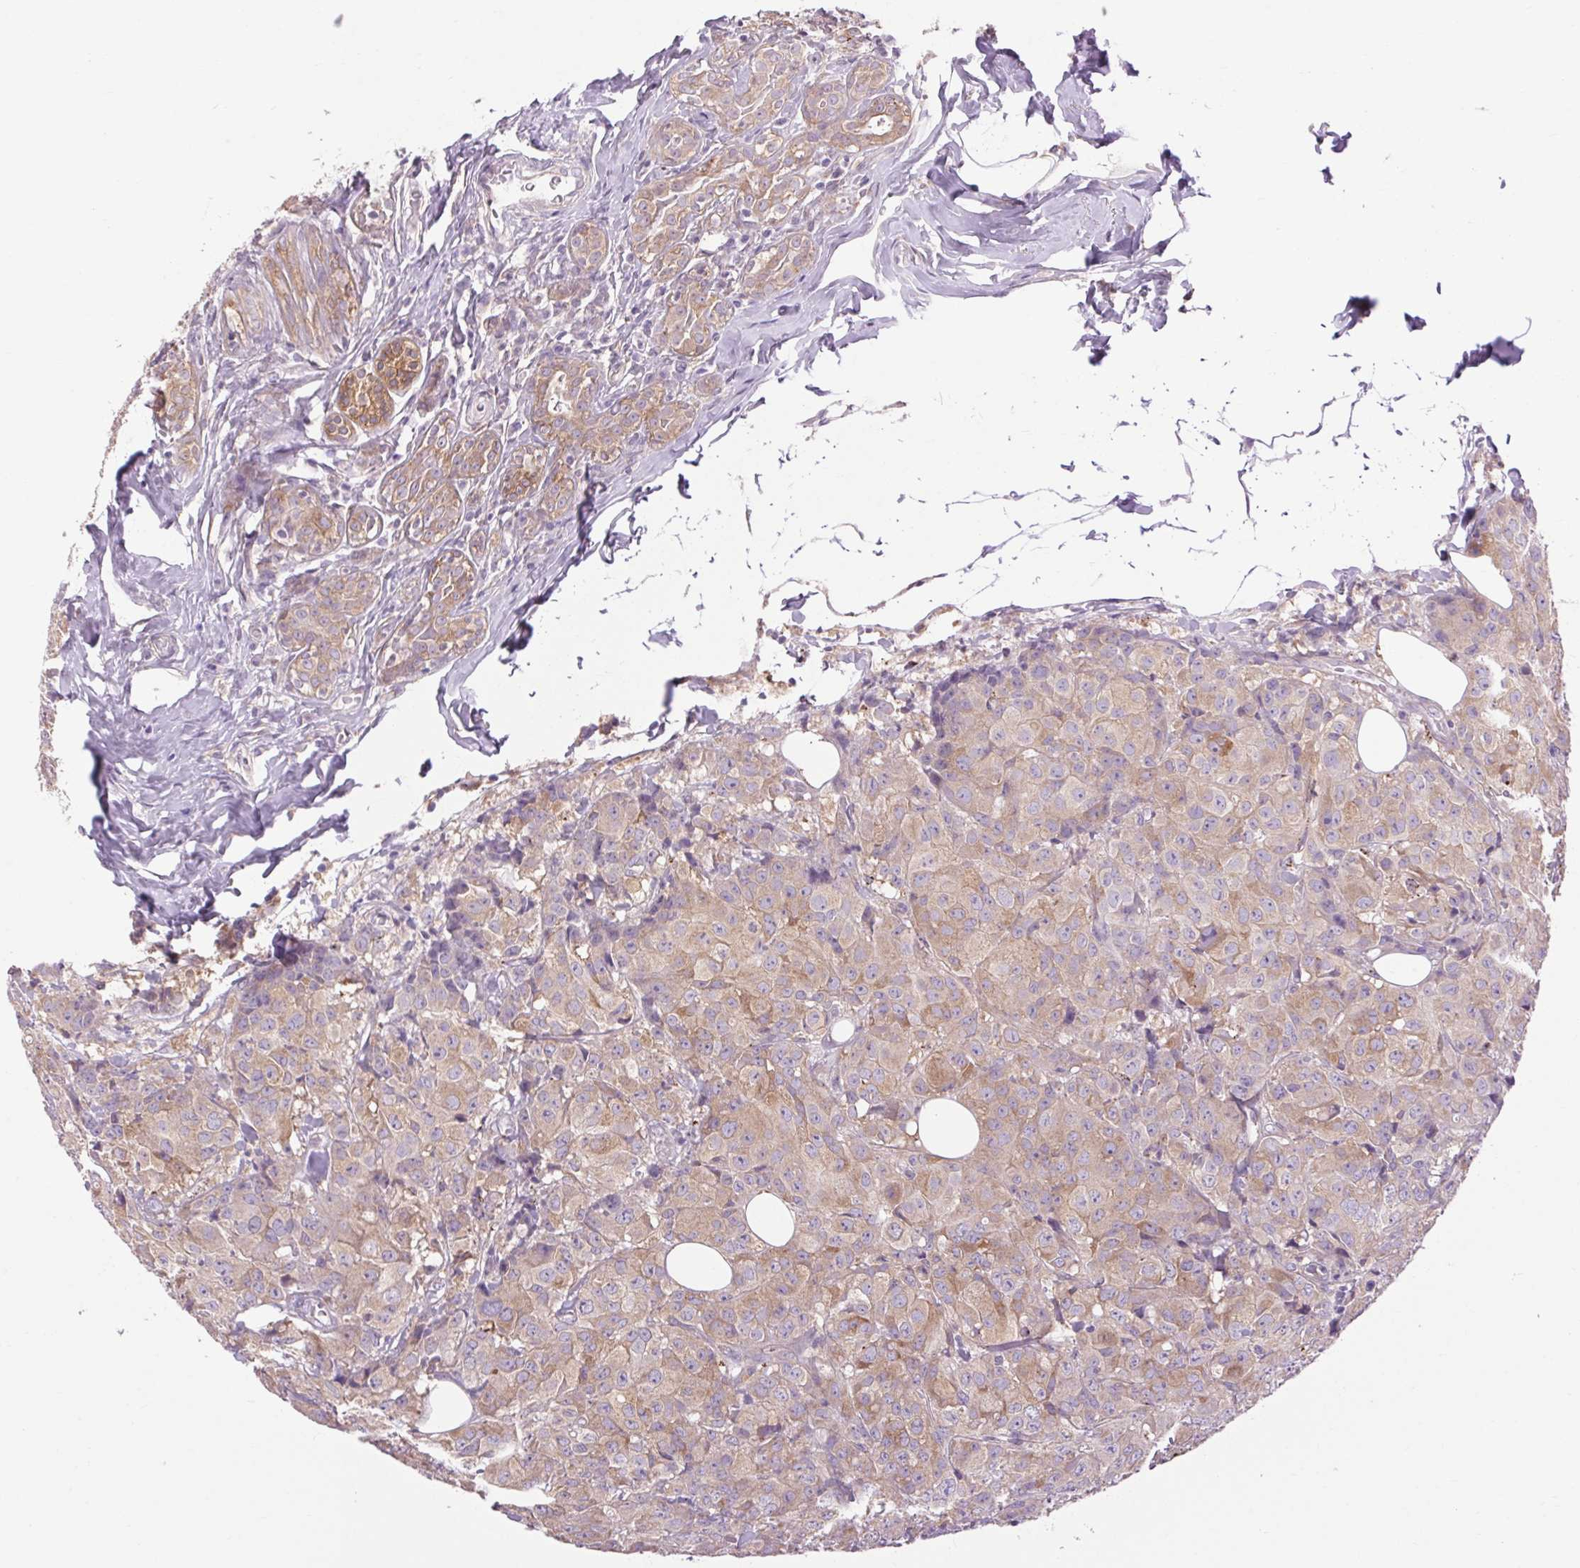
{"staining": {"intensity": "weak", "quantity": "25%-75%", "location": "cytoplasmic/membranous"}, "tissue": "breast cancer", "cell_type": "Tumor cells", "image_type": "cancer", "snomed": [{"axis": "morphology", "description": "Duct carcinoma"}, {"axis": "topography", "description": "Breast"}], "caption": "Weak cytoplasmic/membranous expression for a protein is seen in approximately 25%-75% of tumor cells of invasive ductal carcinoma (breast) using immunohistochemistry (IHC).", "gene": "SOWAHC", "patient": {"sex": "female", "age": 43}}